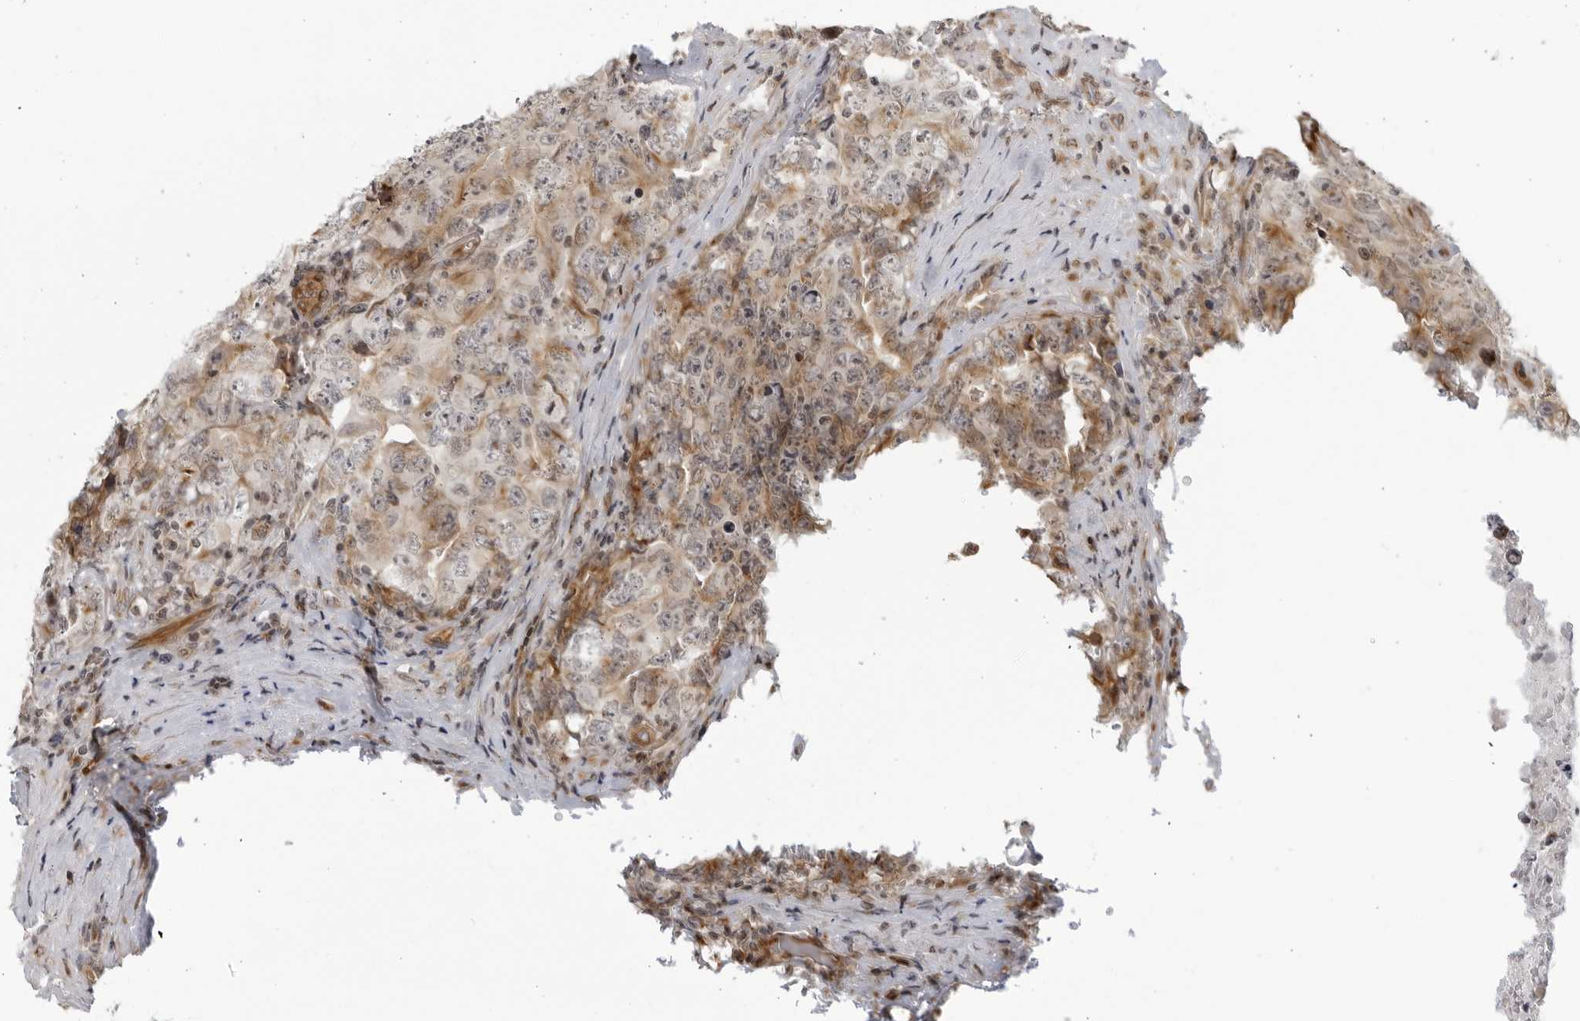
{"staining": {"intensity": "weak", "quantity": ">75%", "location": "cytoplasmic/membranous,nuclear"}, "tissue": "testis cancer", "cell_type": "Tumor cells", "image_type": "cancer", "snomed": [{"axis": "morphology", "description": "Carcinoma, Embryonal, NOS"}, {"axis": "topography", "description": "Testis"}], "caption": "The immunohistochemical stain highlights weak cytoplasmic/membranous and nuclear positivity in tumor cells of embryonal carcinoma (testis) tissue. Nuclei are stained in blue.", "gene": "CNBD1", "patient": {"sex": "male", "age": 26}}